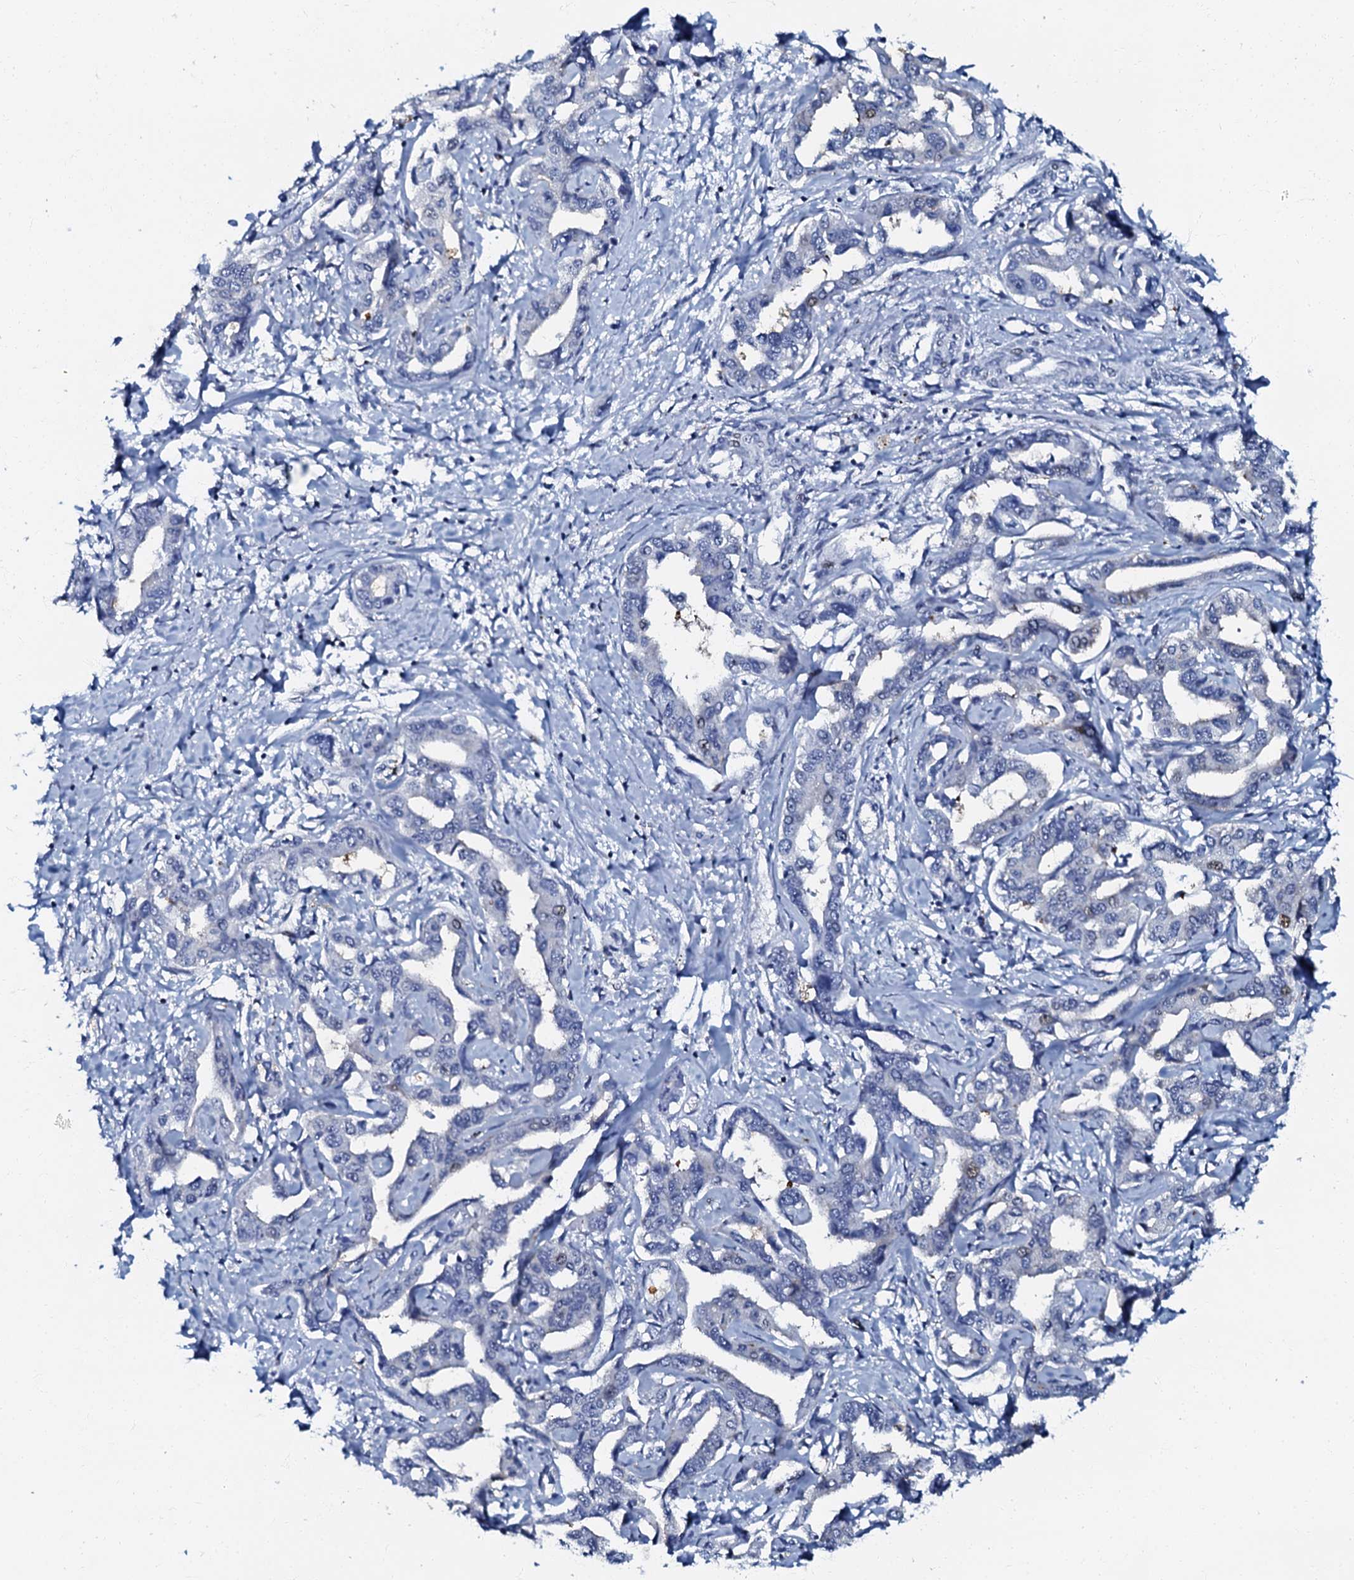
{"staining": {"intensity": "negative", "quantity": "none", "location": "none"}, "tissue": "liver cancer", "cell_type": "Tumor cells", "image_type": "cancer", "snomed": [{"axis": "morphology", "description": "Cholangiocarcinoma"}, {"axis": "topography", "description": "Liver"}], "caption": "This histopathology image is of liver cancer (cholangiocarcinoma) stained with immunohistochemistry (IHC) to label a protein in brown with the nuclei are counter-stained blue. There is no expression in tumor cells. Nuclei are stained in blue.", "gene": "MFSD5", "patient": {"sex": "male", "age": 59}}